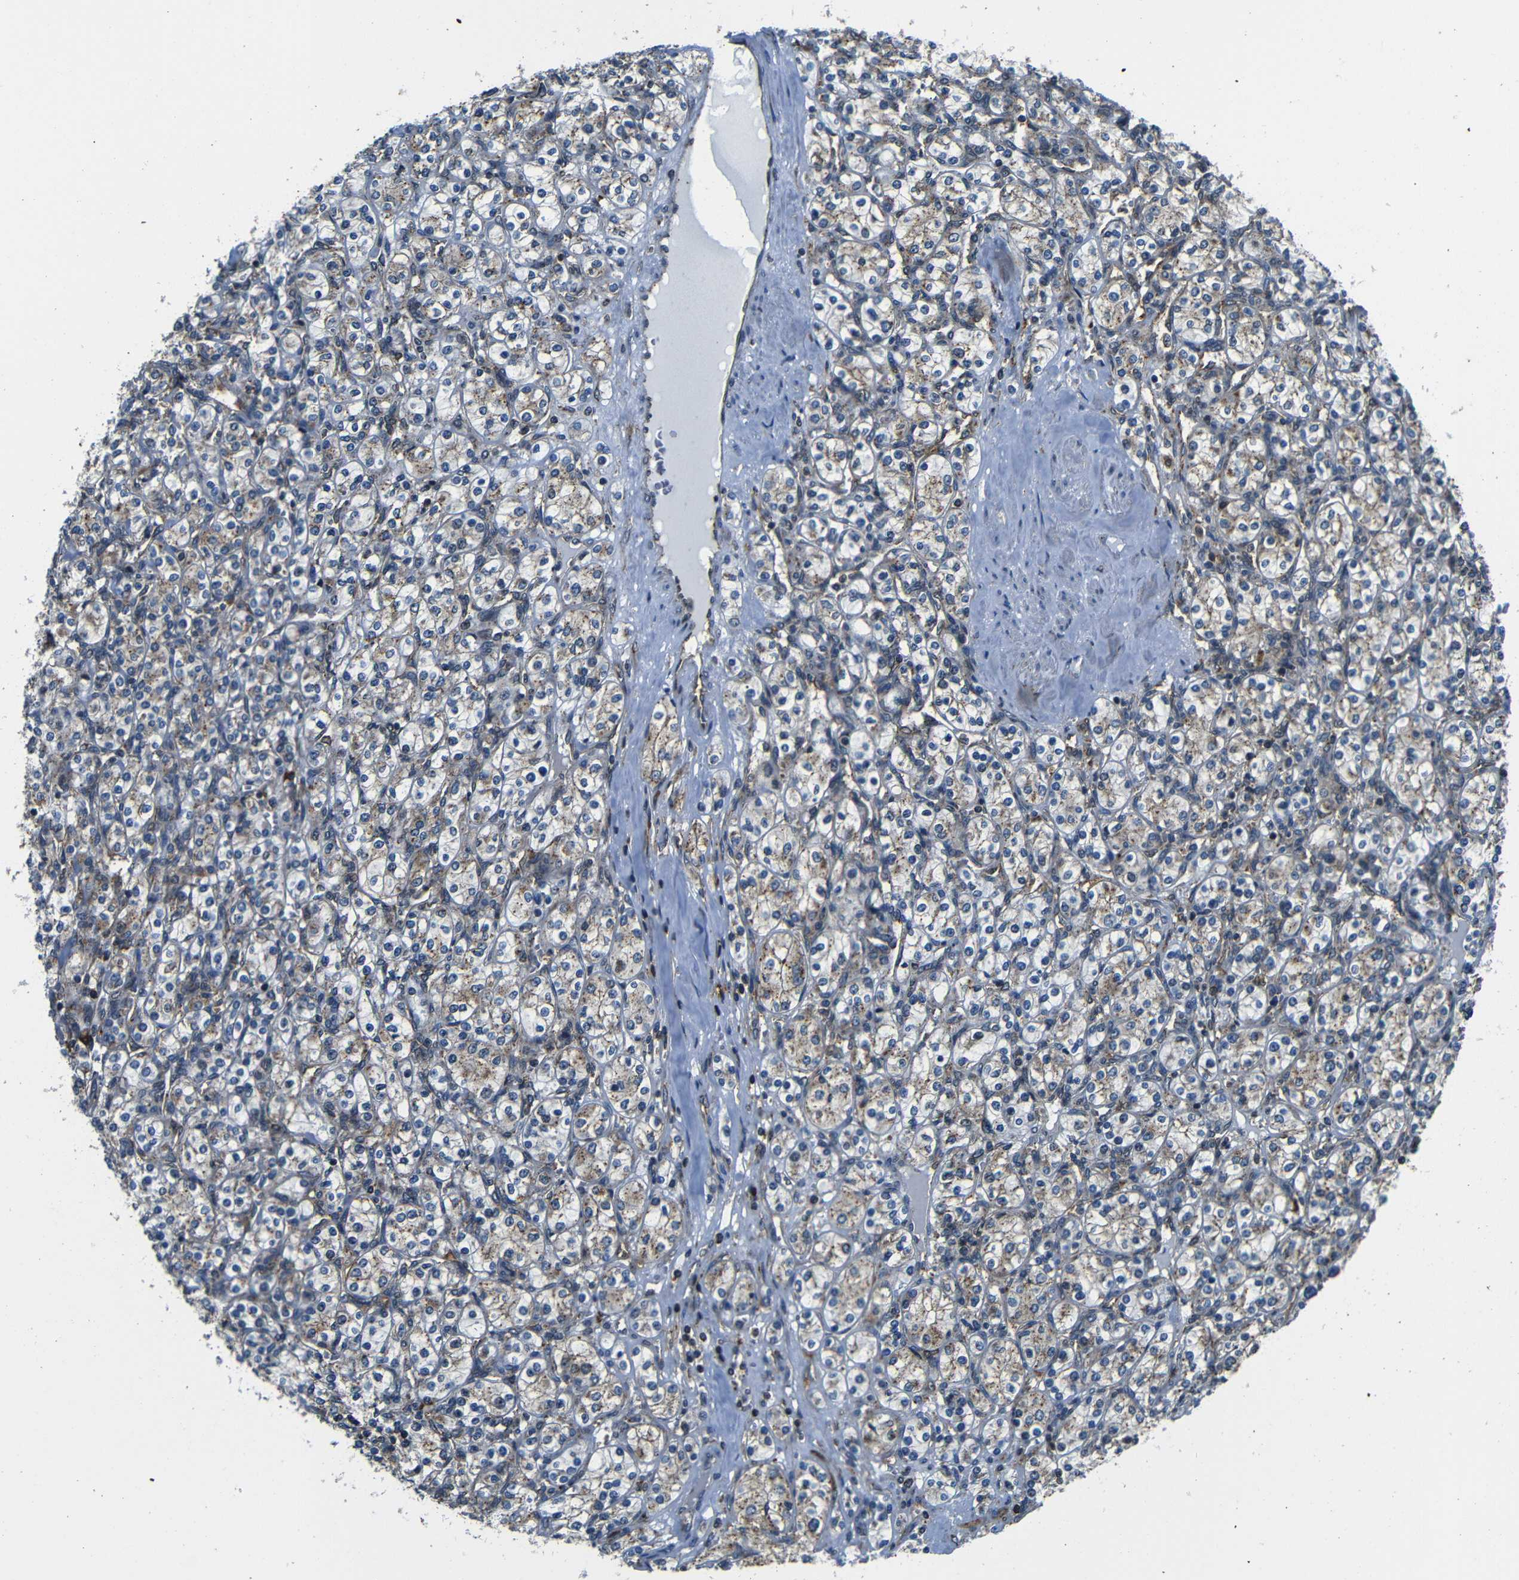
{"staining": {"intensity": "weak", "quantity": ">75%", "location": "cytoplasmic/membranous"}, "tissue": "renal cancer", "cell_type": "Tumor cells", "image_type": "cancer", "snomed": [{"axis": "morphology", "description": "Adenocarcinoma, NOS"}, {"axis": "topography", "description": "Kidney"}], "caption": "Human renal adenocarcinoma stained with a brown dye exhibits weak cytoplasmic/membranous positive expression in about >75% of tumor cells.", "gene": "ABCE1", "patient": {"sex": "male", "age": 77}}